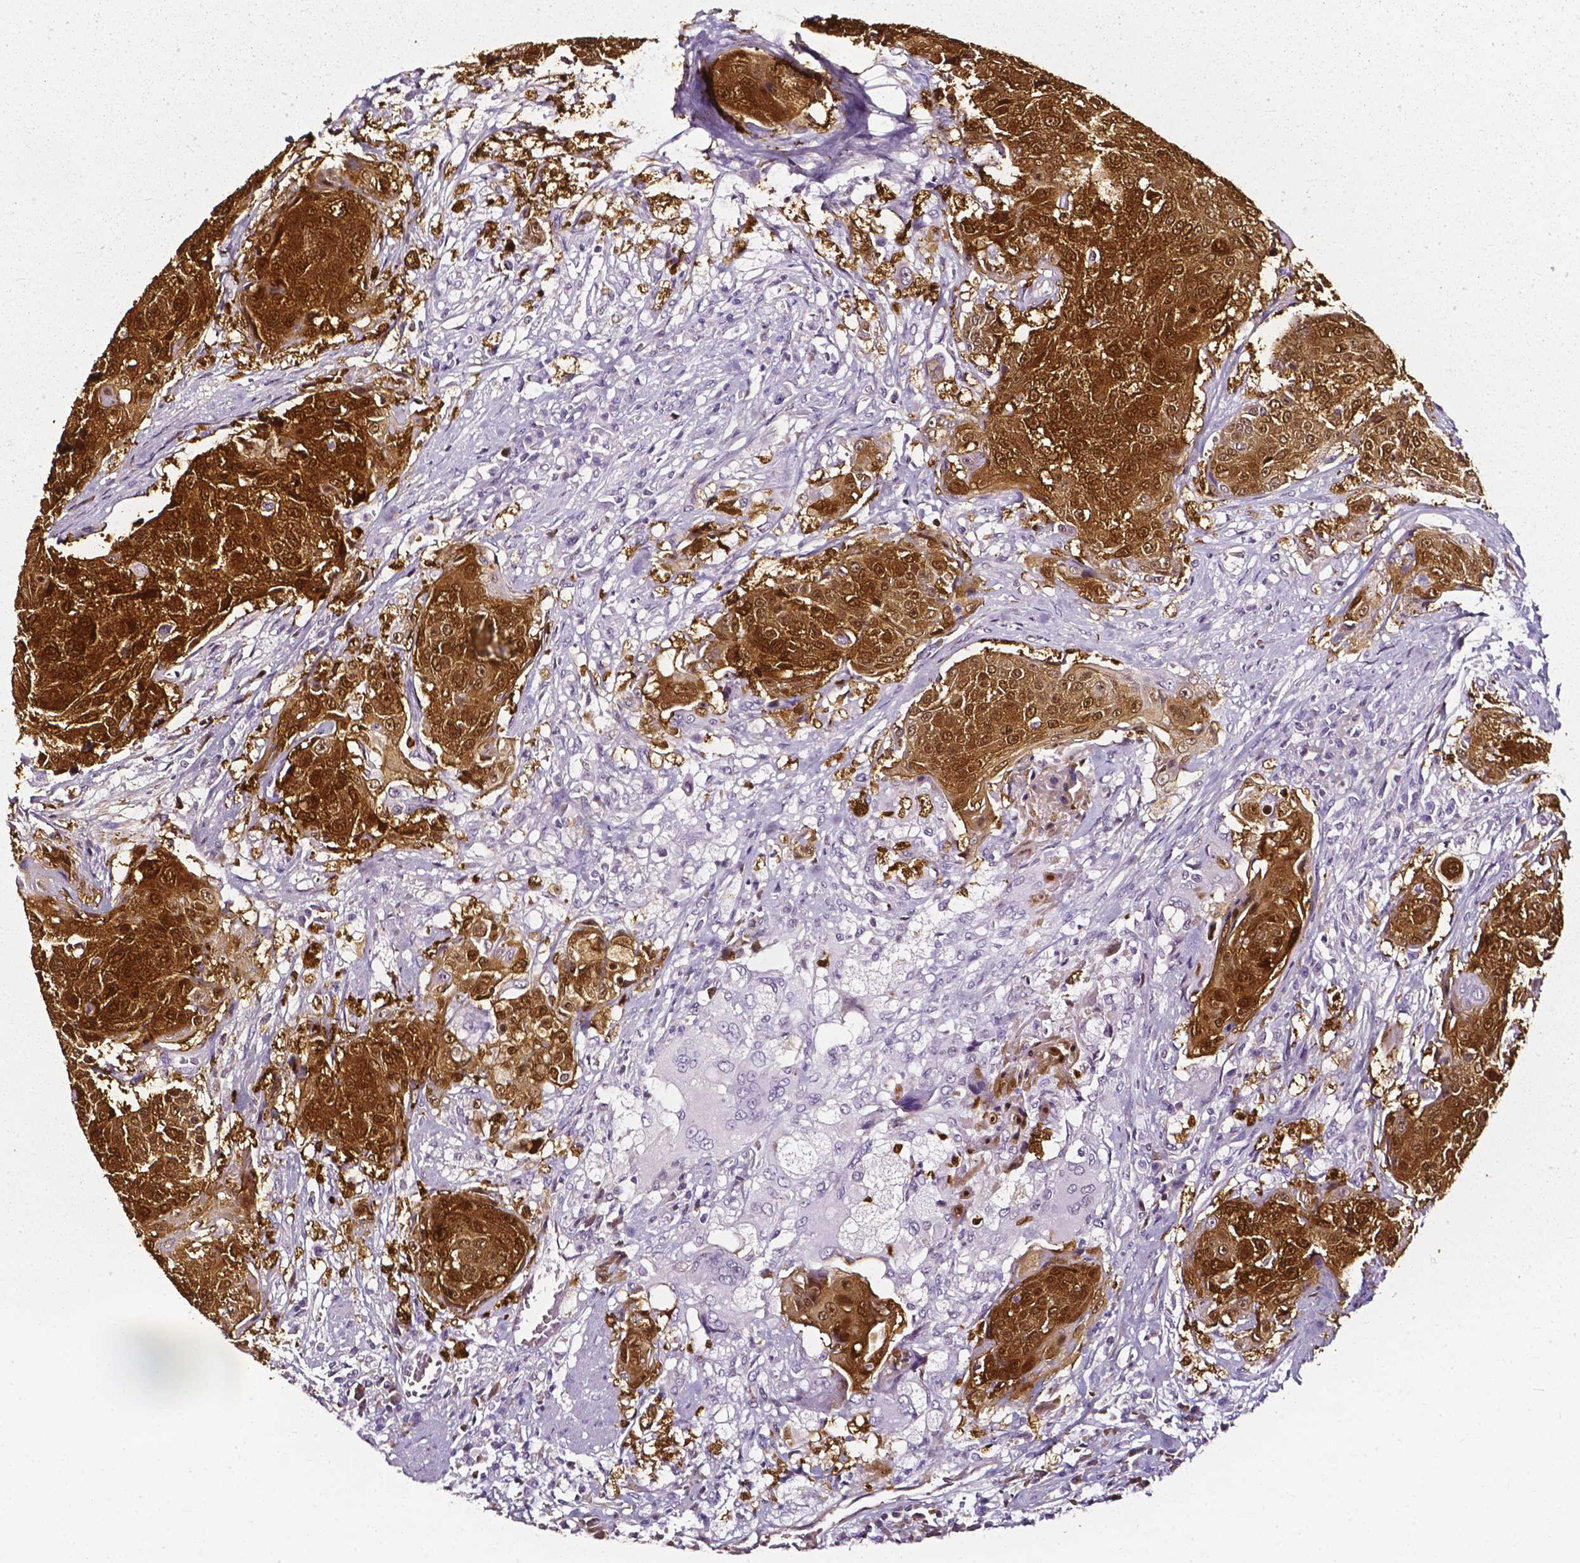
{"staining": {"intensity": "strong", "quantity": ">75%", "location": "cytoplasmic/membranous,nuclear"}, "tissue": "urothelial cancer", "cell_type": "Tumor cells", "image_type": "cancer", "snomed": [{"axis": "morphology", "description": "Urothelial carcinoma, High grade"}, {"axis": "topography", "description": "Urinary bladder"}], "caption": "Tumor cells display high levels of strong cytoplasmic/membranous and nuclear staining in about >75% of cells in urothelial cancer.", "gene": "AKR1B10", "patient": {"sex": "female", "age": 63}}